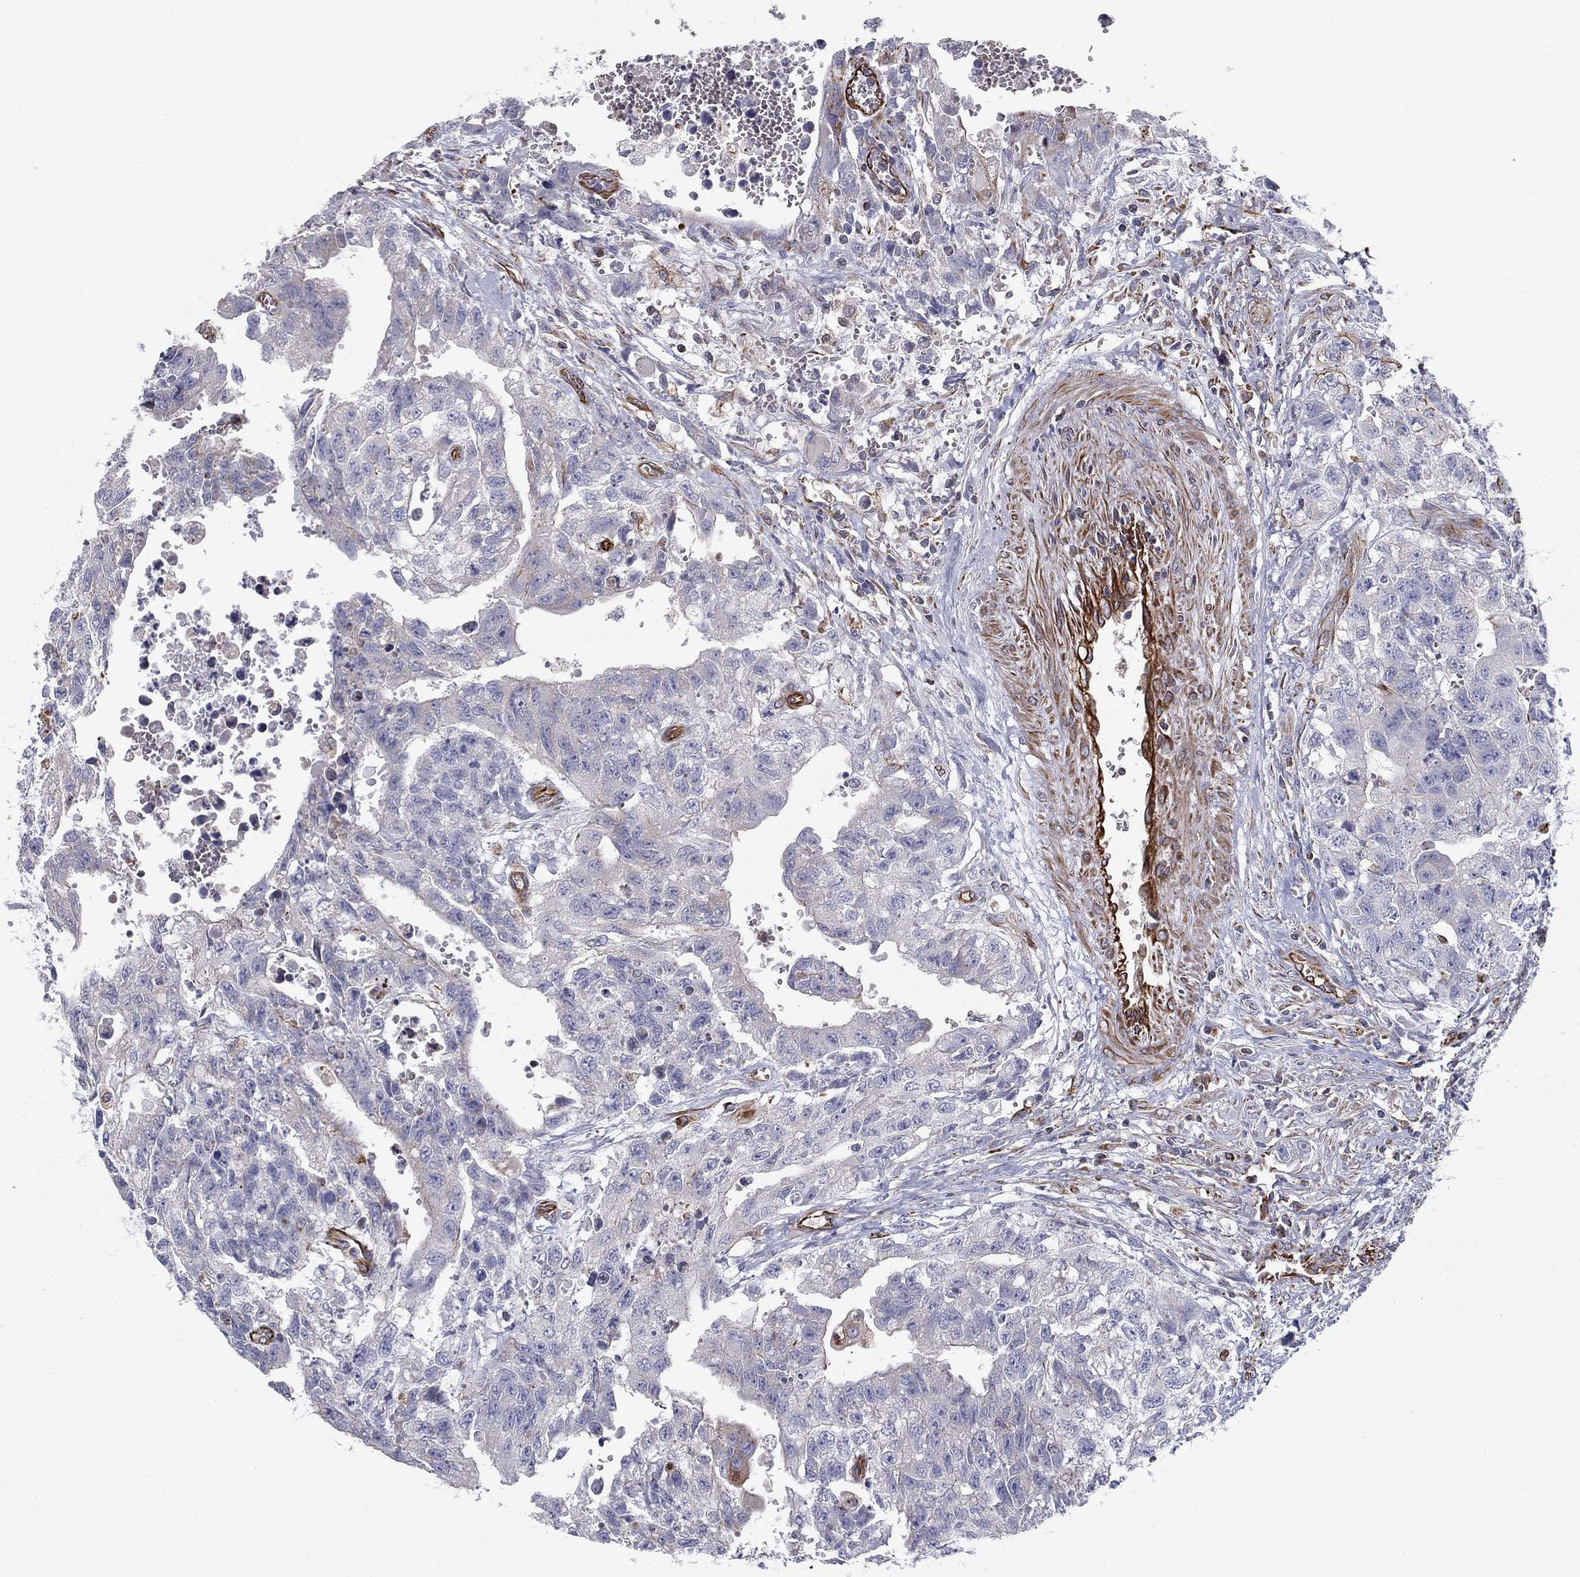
{"staining": {"intensity": "negative", "quantity": "none", "location": "none"}, "tissue": "testis cancer", "cell_type": "Tumor cells", "image_type": "cancer", "snomed": [{"axis": "morphology", "description": "Carcinoma, Embryonal, NOS"}, {"axis": "topography", "description": "Testis"}], "caption": "Immunohistochemistry micrograph of neoplastic tissue: testis embryonal carcinoma stained with DAB (3,3'-diaminobenzidine) demonstrates no significant protein positivity in tumor cells.", "gene": "CLSTN1", "patient": {"sex": "male", "age": 24}}